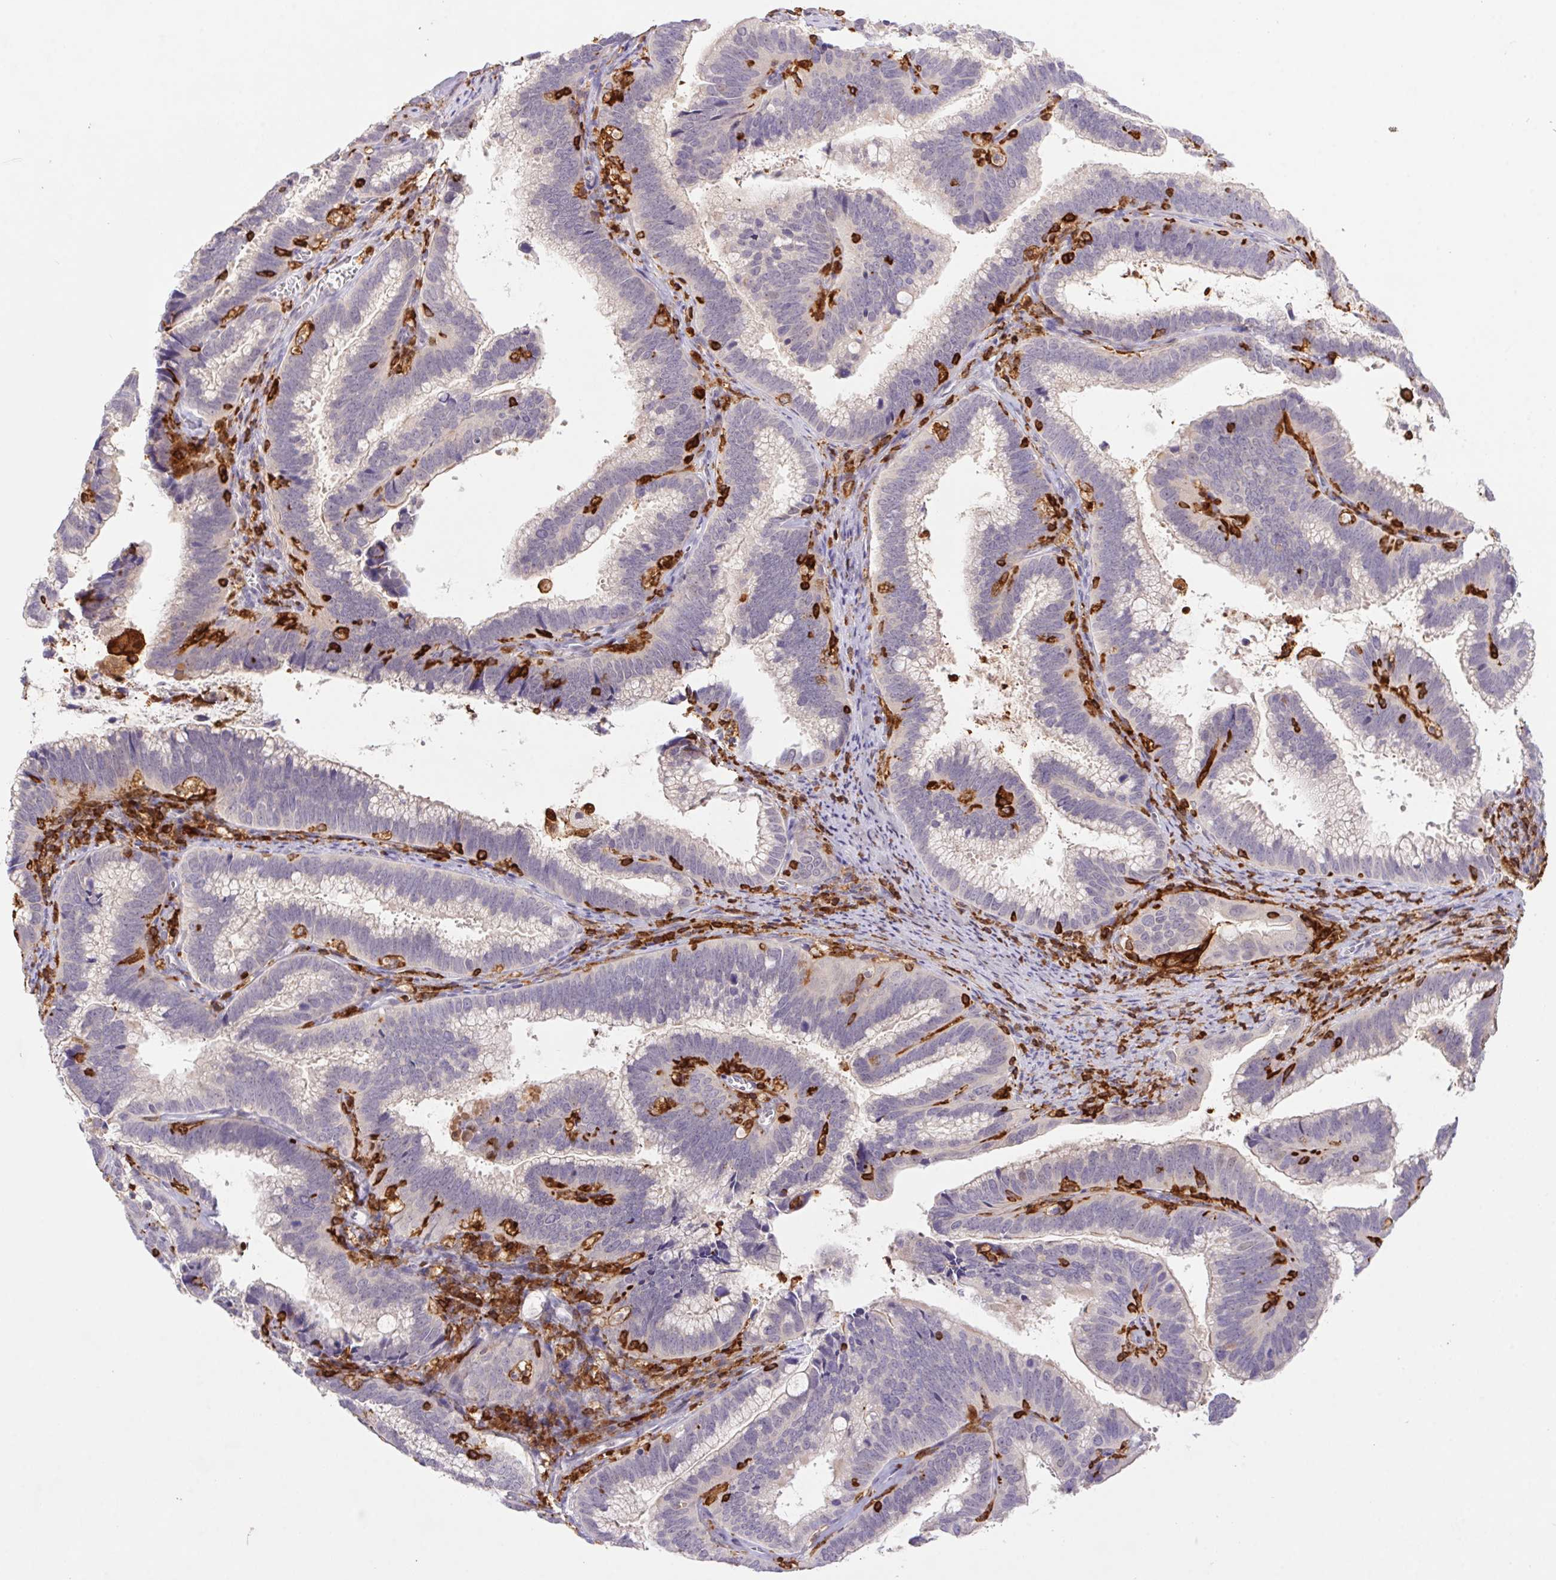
{"staining": {"intensity": "negative", "quantity": "none", "location": "none"}, "tissue": "cervical cancer", "cell_type": "Tumor cells", "image_type": "cancer", "snomed": [{"axis": "morphology", "description": "Adenocarcinoma, NOS"}, {"axis": "topography", "description": "Cervix"}], "caption": "This is a image of IHC staining of cervical cancer, which shows no staining in tumor cells.", "gene": "APBB1IP", "patient": {"sex": "female", "age": 61}}